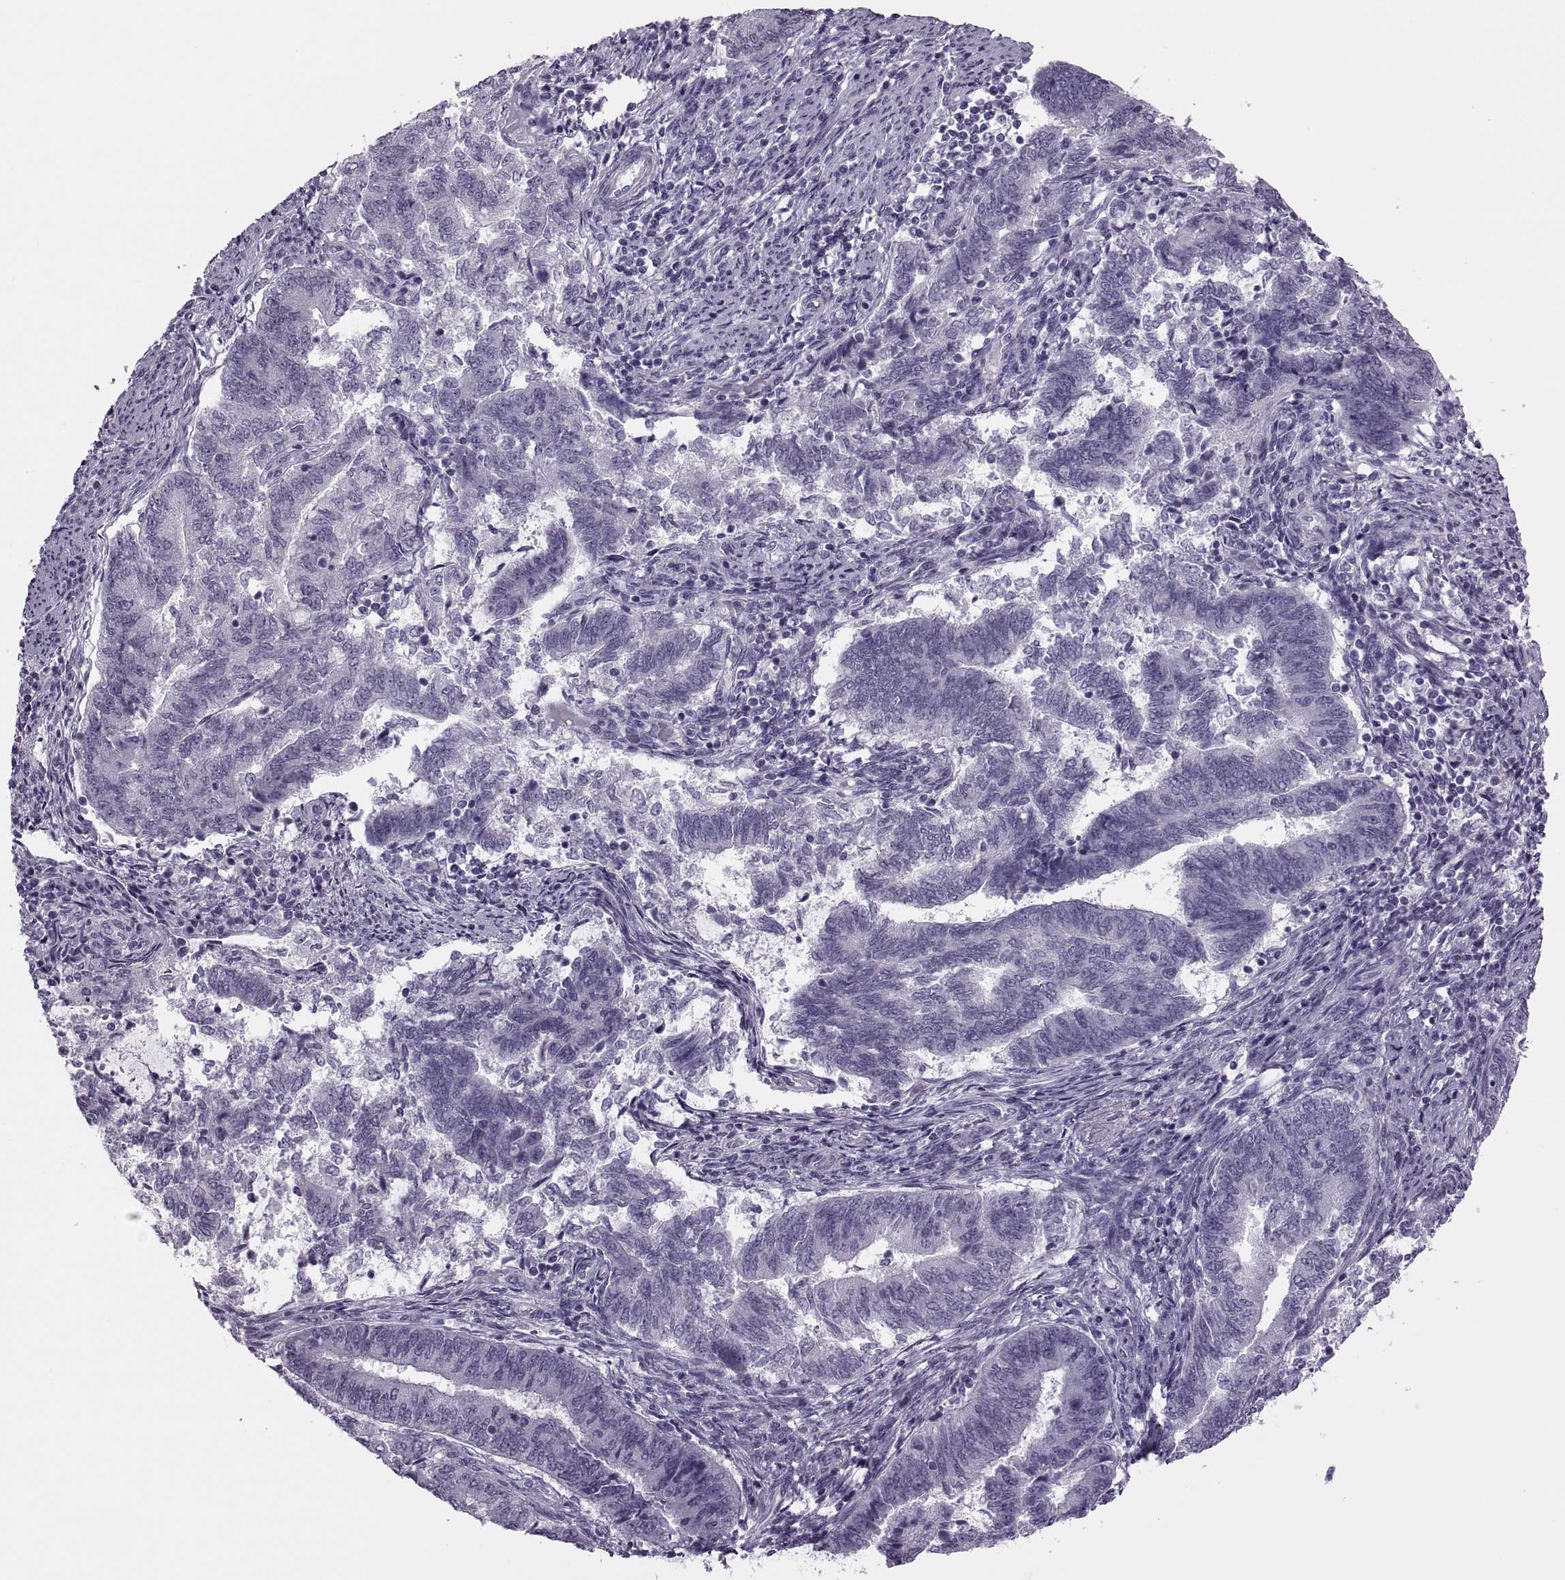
{"staining": {"intensity": "negative", "quantity": "none", "location": "none"}, "tissue": "endometrial cancer", "cell_type": "Tumor cells", "image_type": "cancer", "snomed": [{"axis": "morphology", "description": "Adenocarcinoma, NOS"}, {"axis": "topography", "description": "Endometrium"}], "caption": "Immunohistochemistry (IHC) micrograph of neoplastic tissue: human endometrial adenocarcinoma stained with DAB exhibits no significant protein expression in tumor cells.", "gene": "SYNGR4", "patient": {"sex": "female", "age": 65}}